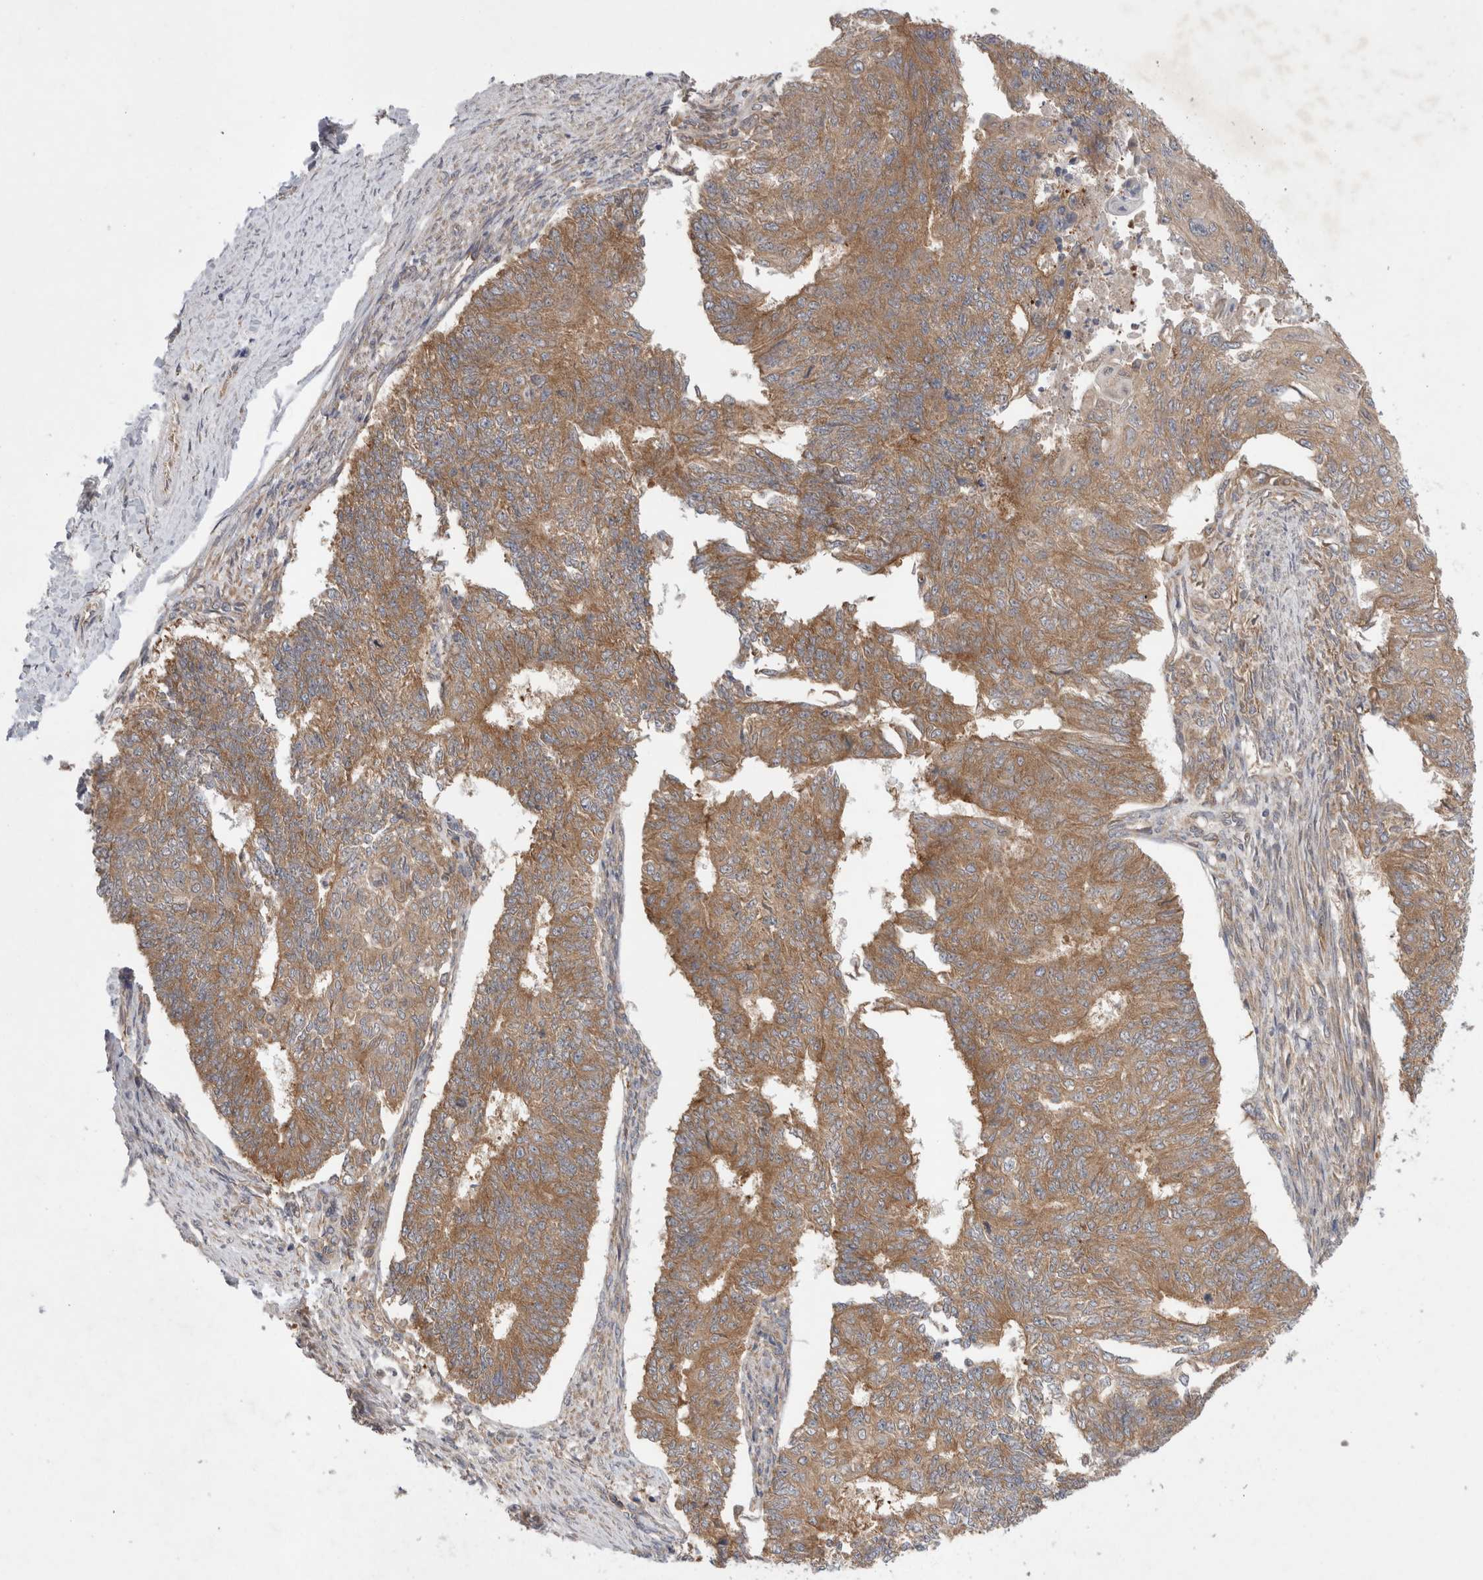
{"staining": {"intensity": "moderate", "quantity": ">75%", "location": "cytoplasmic/membranous"}, "tissue": "endometrial cancer", "cell_type": "Tumor cells", "image_type": "cancer", "snomed": [{"axis": "morphology", "description": "Adenocarcinoma, NOS"}, {"axis": "topography", "description": "Endometrium"}], "caption": "This is a micrograph of IHC staining of endometrial adenocarcinoma, which shows moderate positivity in the cytoplasmic/membranous of tumor cells.", "gene": "EIF3E", "patient": {"sex": "female", "age": 32}}